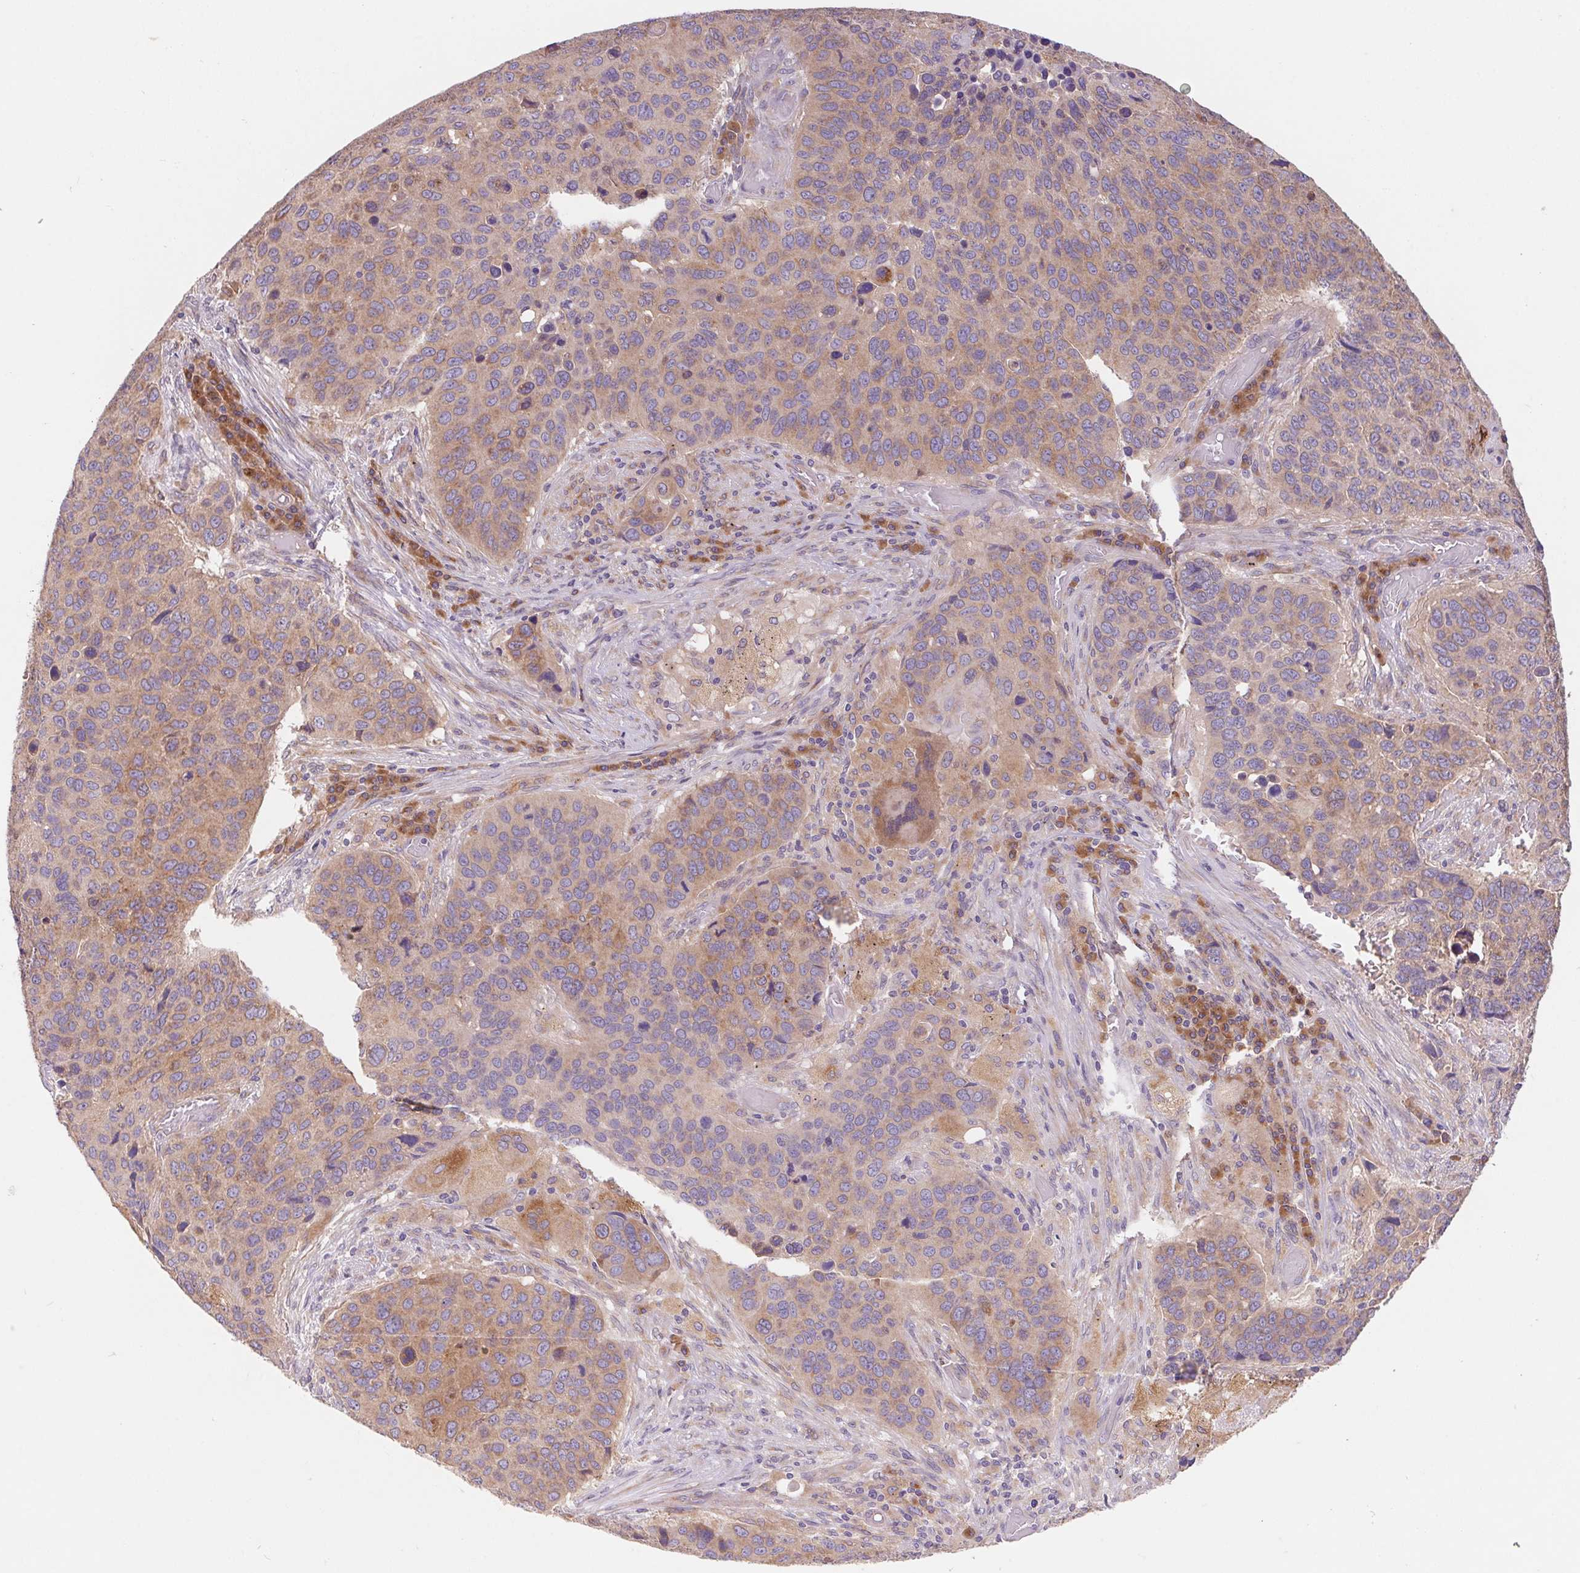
{"staining": {"intensity": "moderate", "quantity": "25%-75%", "location": "cytoplasmic/membranous"}, "tissue": "lung cancer", "cell_type": "Tumor cells", "image_type": "cancer", "snomed": [{"axis": "morphology", "description": "Squamous cell carcinoma, NOS"}, {"axis": "topography", "description": "Lung"}], "caption": "Protein staining of squamous cell carcinoma (lung) tissue reveals moderate cytoplasmic/membranous staining in approximately 25%-75% of tumor cells.", "gene": "RAB1A", "patient": {"sex": "male", "age": 68}}